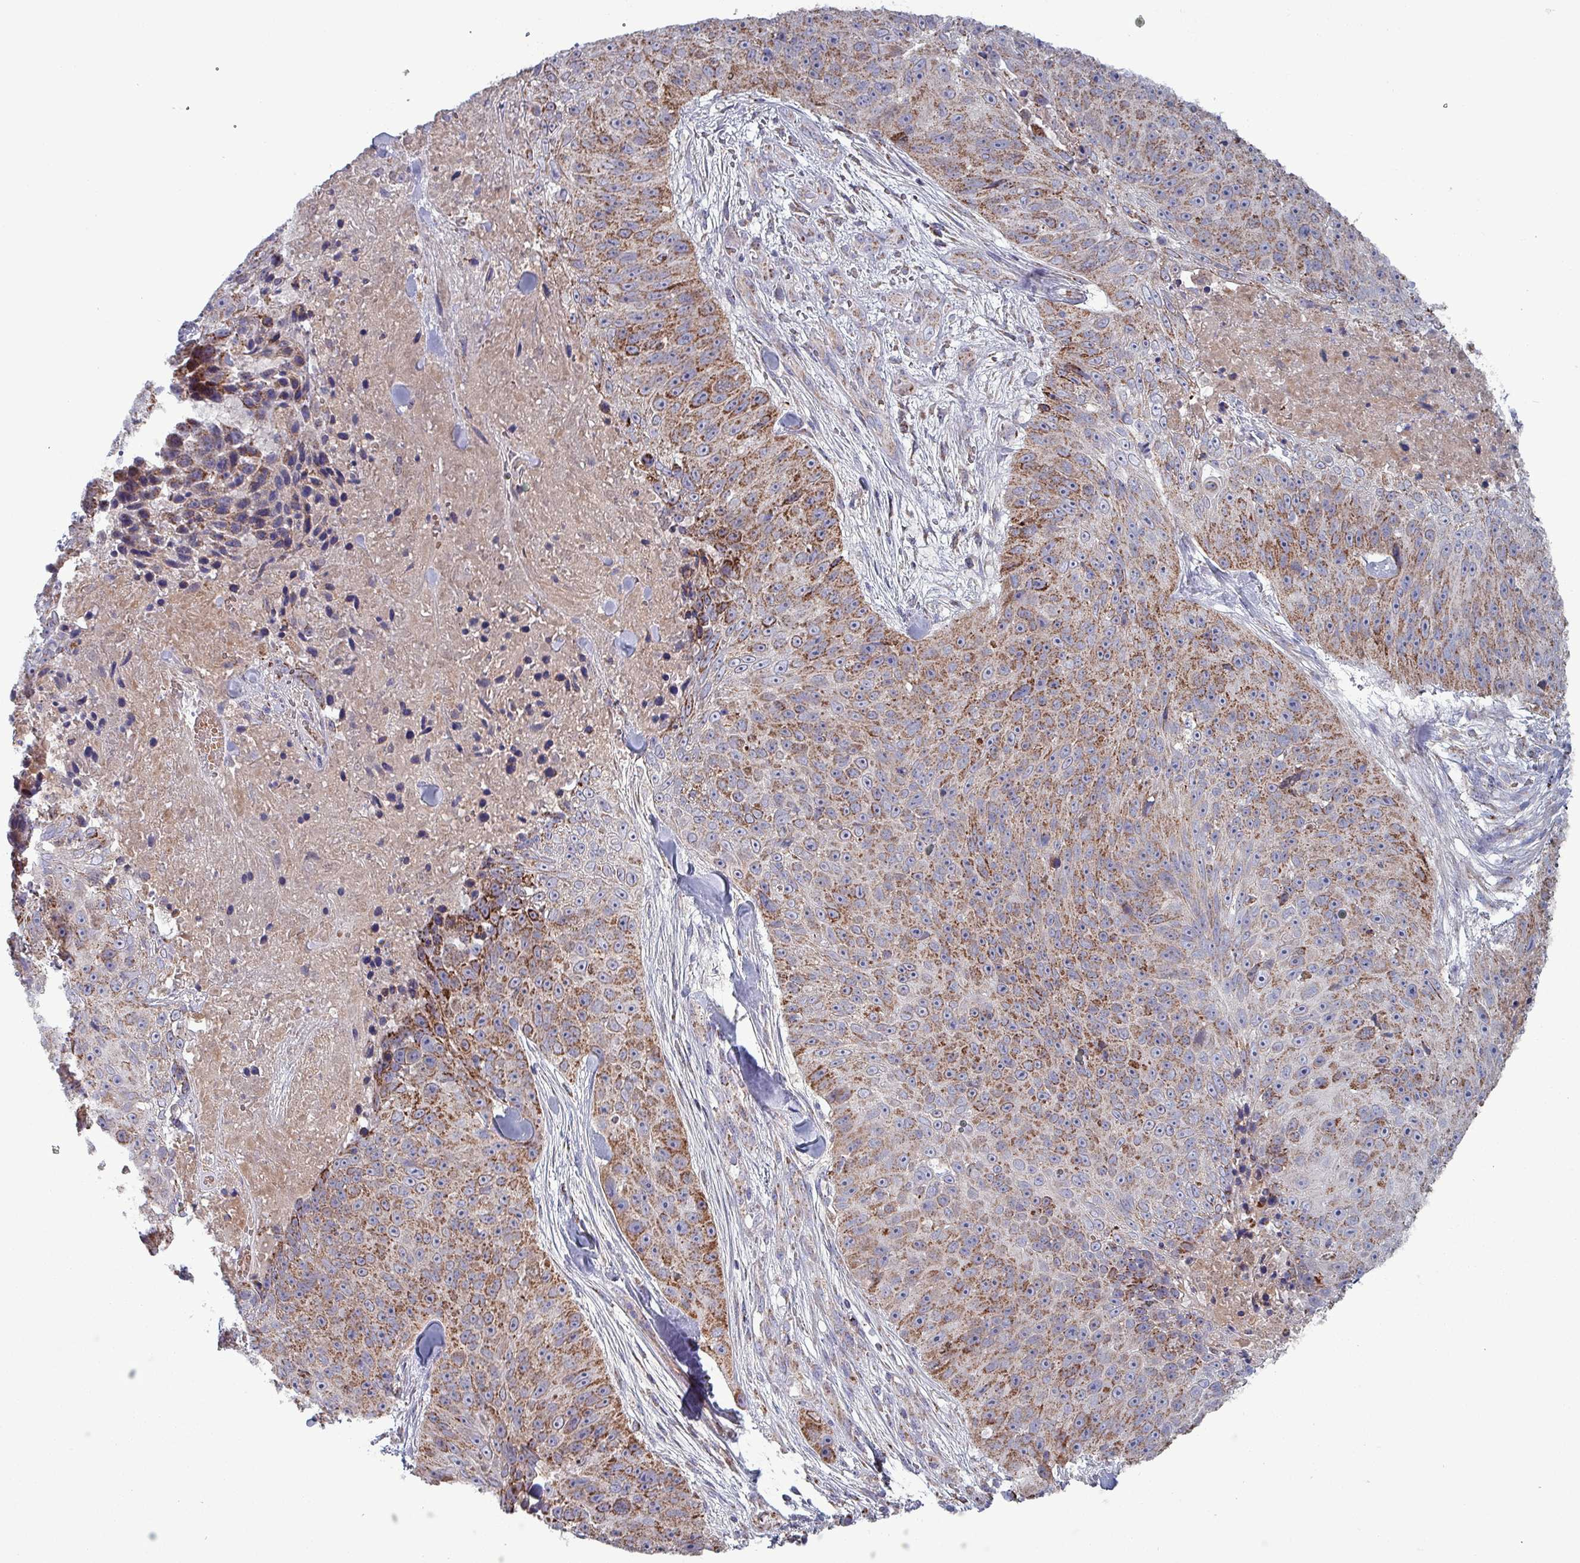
{"staining": {"intensity": "moderate", "quantity": ">75%", "location": "cytoplasmic/membranous"}, "tissue": "skin cancer", "cell_type": "Tumor cells", "image_type": "cancer", "snomed": [{"axis": "morphology", "description": "Squamous cell carcinoma, NOS"}, {"axis": "topography", "description": "Skin"}], "caption": "A high-resolution photomicrograph shows IHC staining of squamous cell carcinoma (skin), which displays moderate cytoplasmic/membranous expression in about >75% of tumor cells.", "gene": "ZNF322", "patient": {"sex": "female", "age": 87}}